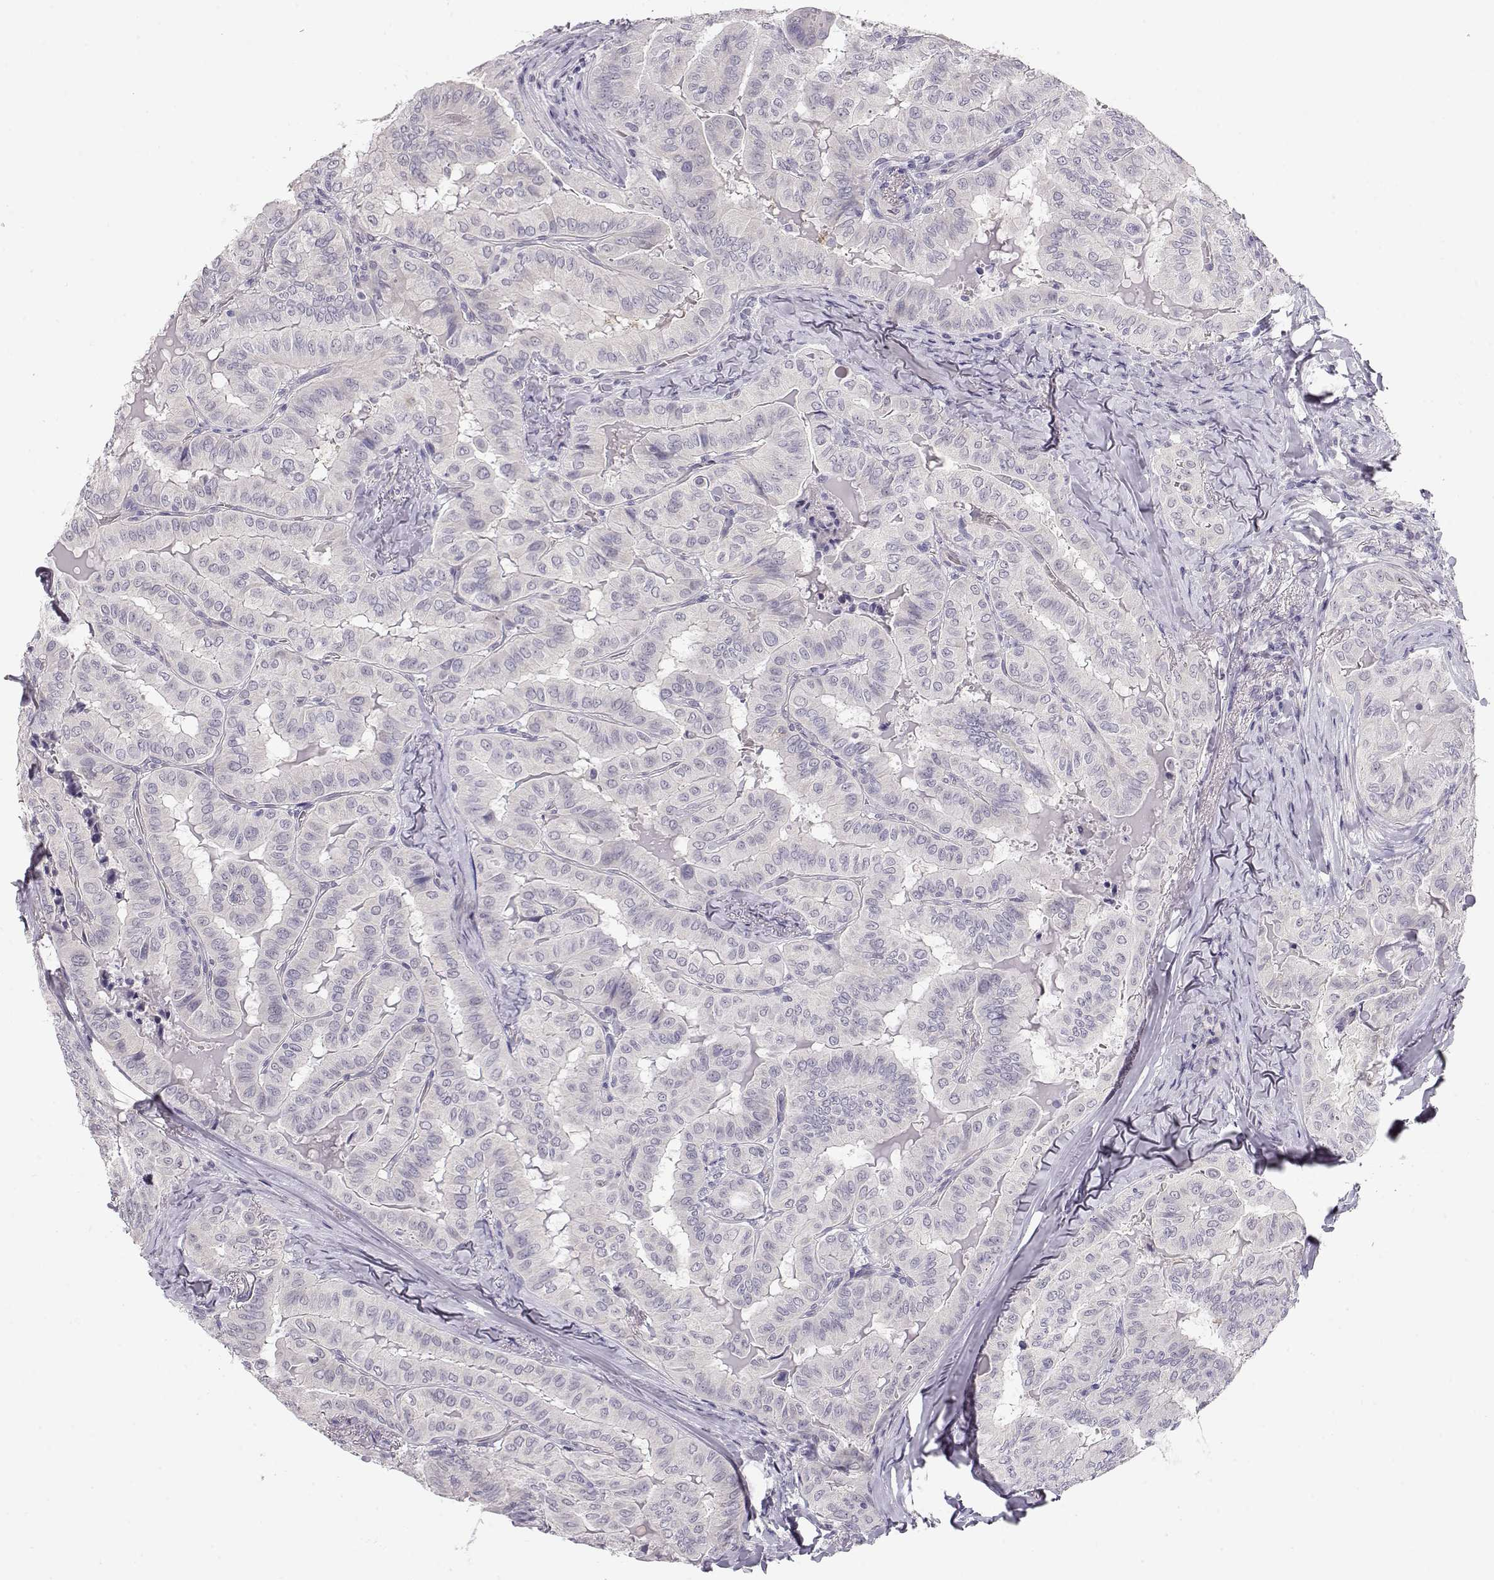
{"staining": {"intensity": "negative", "quantity": "none", "location": "none"}, "tissue": "thyroid cancer", "cell_type": "Tumor cells", "image_type": "cancer", "snomed": [{"axis": "morphology", "description": "Papillary adenocarcinoma, NOS"}, {"axis": "topography", "description": "Thyroid gland"}], "caption": "There is no significant positivity in tumor cells of papillary adenocarcinoma (thyroid).", "gene": "TTC26", "patient": {"sex": "female", "age": 68}}